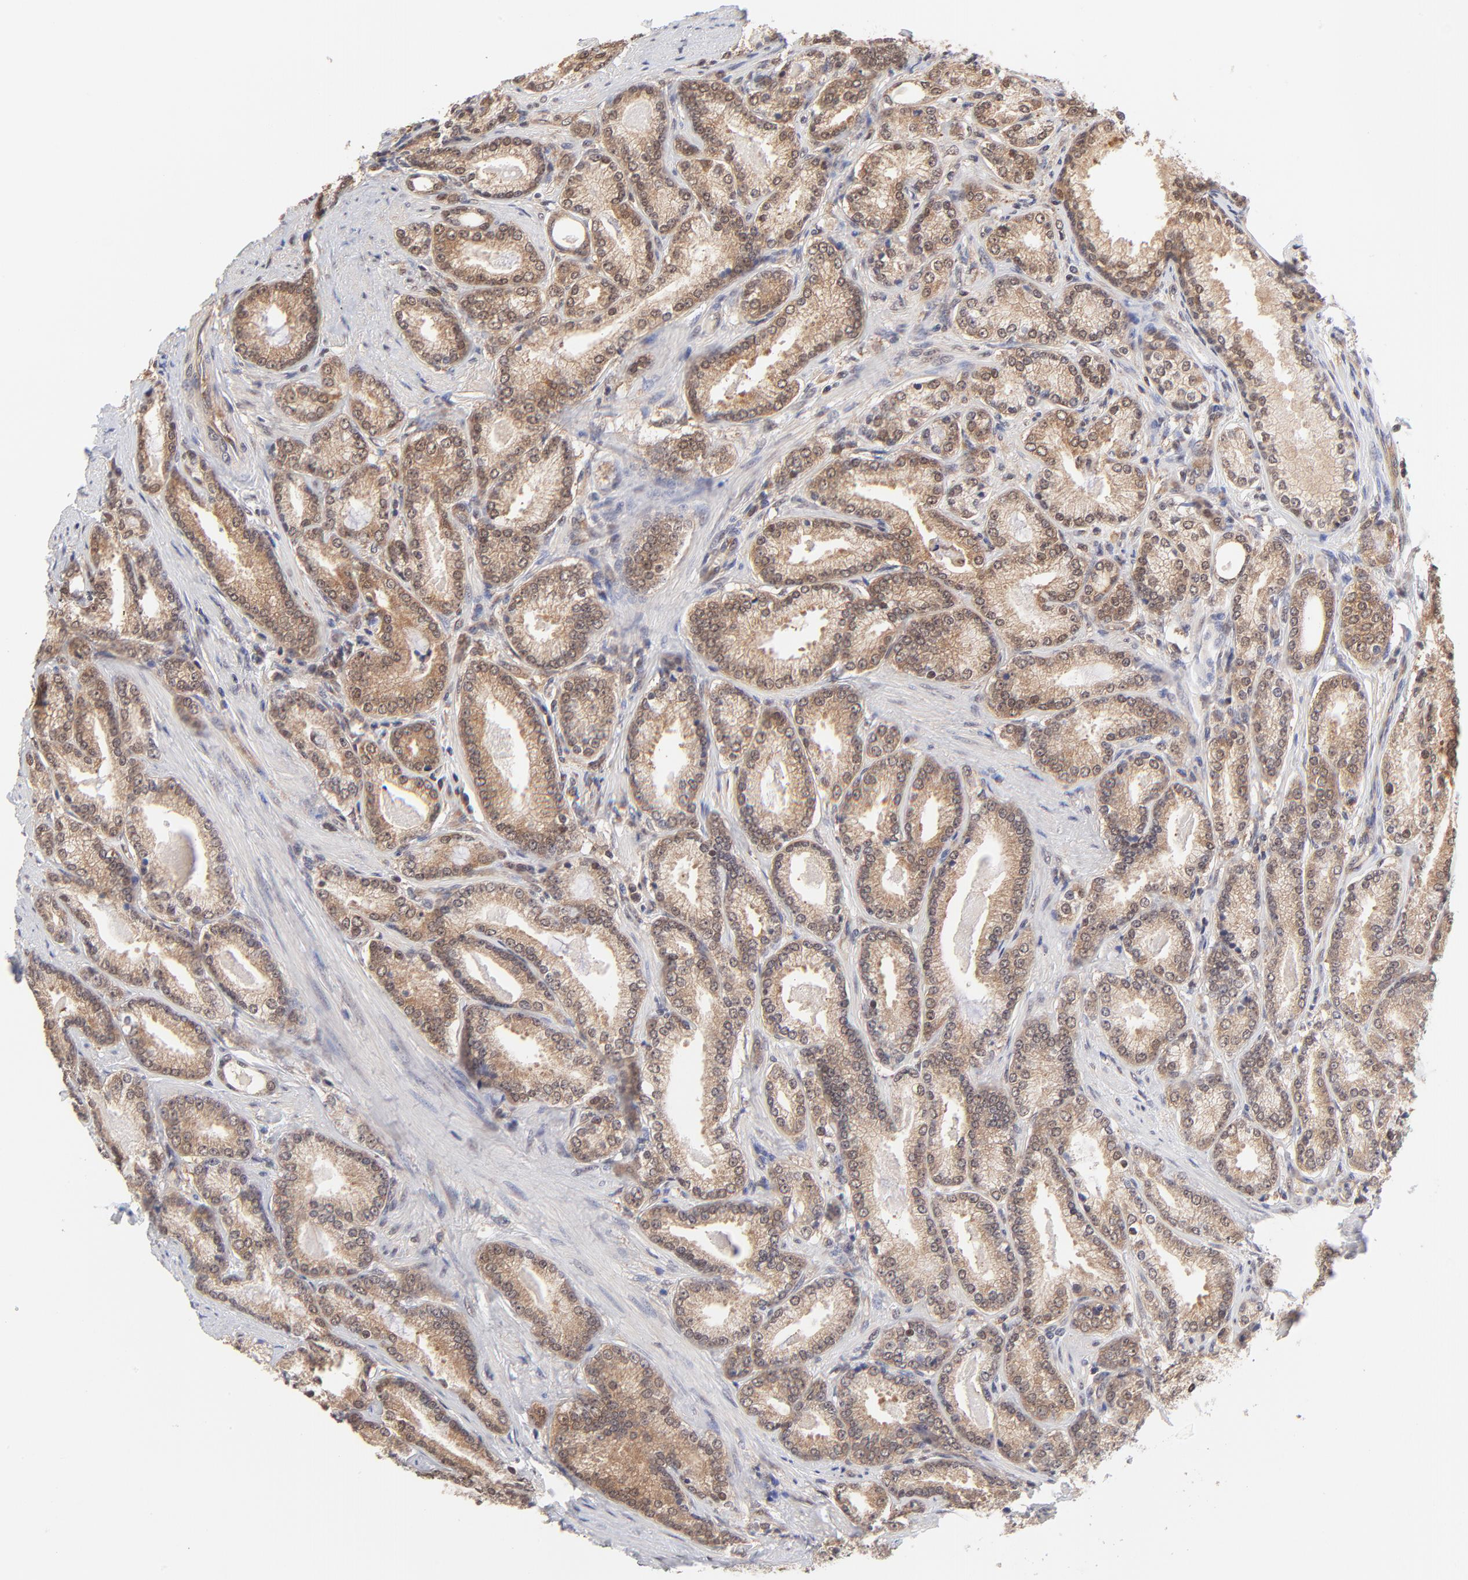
{"staining": {"intensity": "weak", "quantity": ">75%", "location": "cytoplasmic/membranous"}, "tissue": "prostate cancer", "cell_type": "Tumor cells", "image_type": "cancer", "snomed": [{"axis": "morphology", "description": "Adenocarcinoma, Low grade"}, {"axis": "topography", "description": "Prostate"}], "caption": "Immunohistochemistry (IHC) image of neoplastic tissue: human prostate low-grade adenocarcinoma stained using immunohistochemistry (IHC) reveals low levels of weak protein expression localized specifically in the cytoplasmic/membranous of tumor cells, appearing as a cytoplasmic/membranous brown color.", "gene": "PSMC4", "patient": {"sex": "male", "age": 71}}